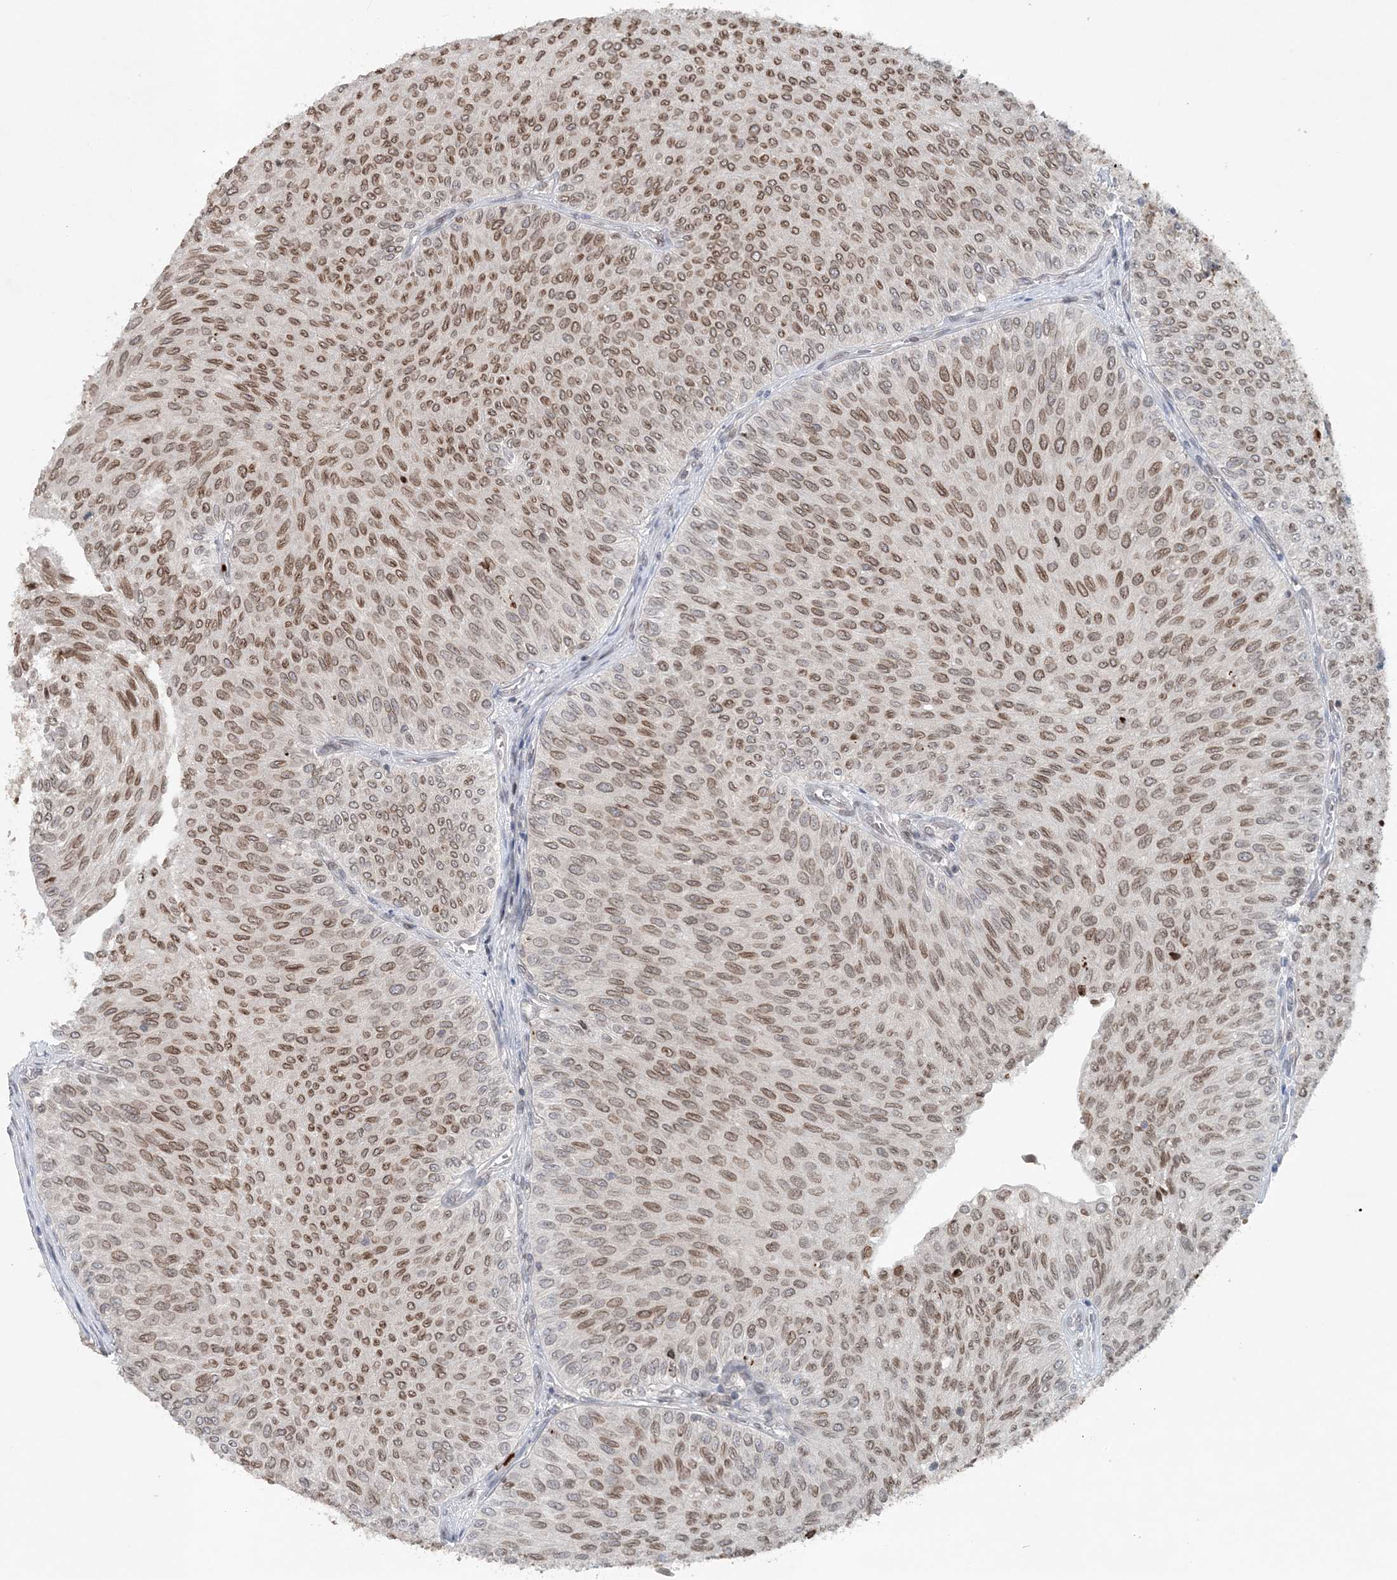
{"staining": {"intensity": "moderate", "quantity": ">75%", "location": "cytoplasmic/membranous,nuclear"}, "tissue": "urothelial cancer", "cell_type": "Tumor cells", "image_type": "cancer", "snomed": [{"axis": "morphology", "description": "Urothelial carcinoma, Low grade"}, {"axis": "topography", "description": "Urinary bladder"}], "caption": "Urothelial cancer stained with a brown dye displays moderate cytoplasmic/membranous and nuclear positive staining in approximately >75% of tumor cells.", "gene": "NUP54", "patient": {"sex": "male", "age": 78}}